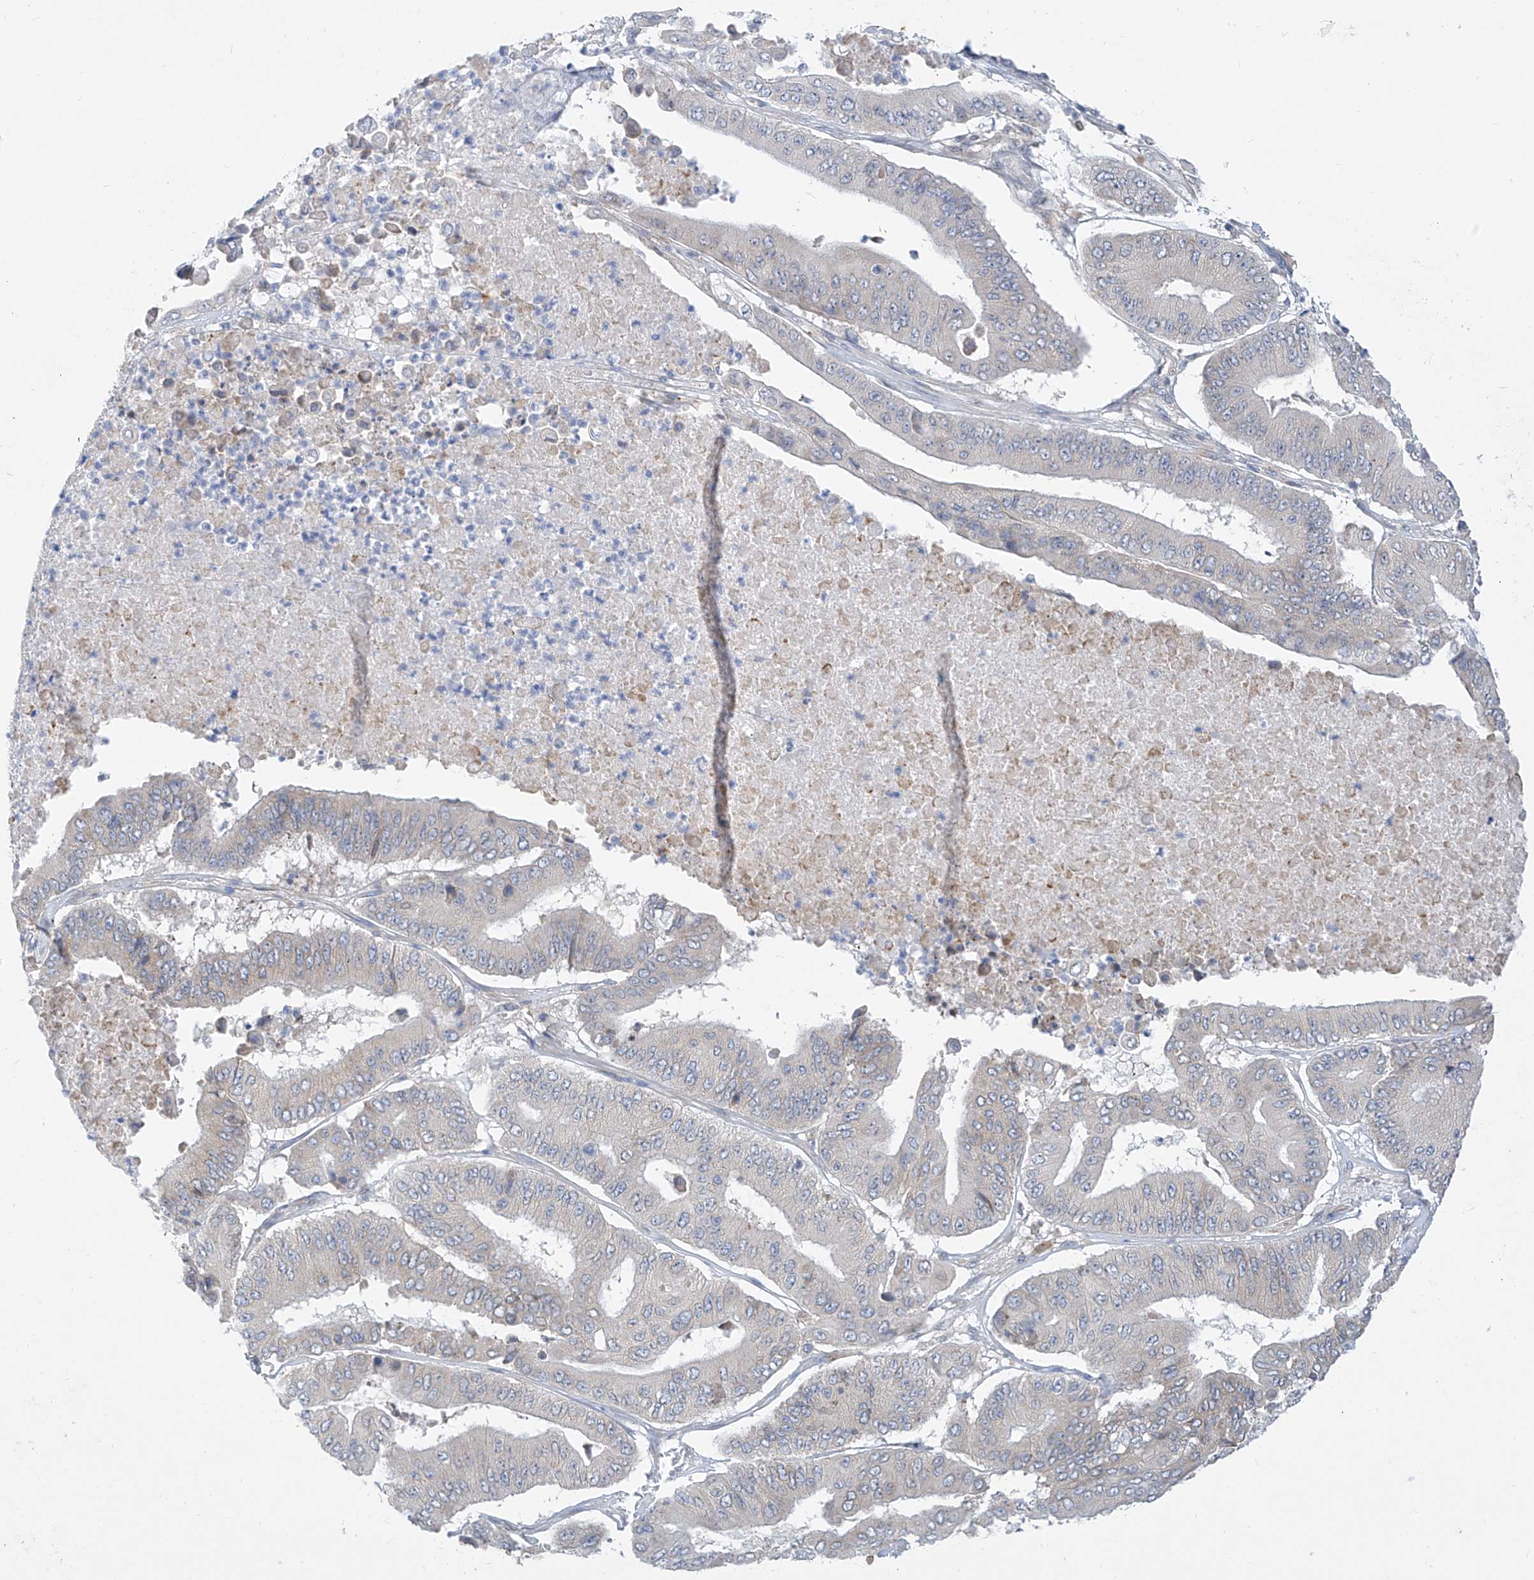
{"staining": {"intensity": "weak", "quantity": "<25%", "location": "cytoplasmic/membranous,nuclear"}, "tissue": "pancreatic cancer", "cell_type": "Tumor cells", "image_type": "cancer", "snomed": [{"axis": "morphology", "description": "Adenocarcinoma, NOS"}, {"axis": "topography", "description": "Pancreas"}], "caption": "Pancreatic cancer was stained to show a protein in brown. There is no significant expression in tumor cells. (DAB (3,3'-diaminobenzidine) immunohistochemistry with hematoxylin counter stain).", "gene": "KRTAP25-1", "patient": {"sex": "female", "age": 77}}